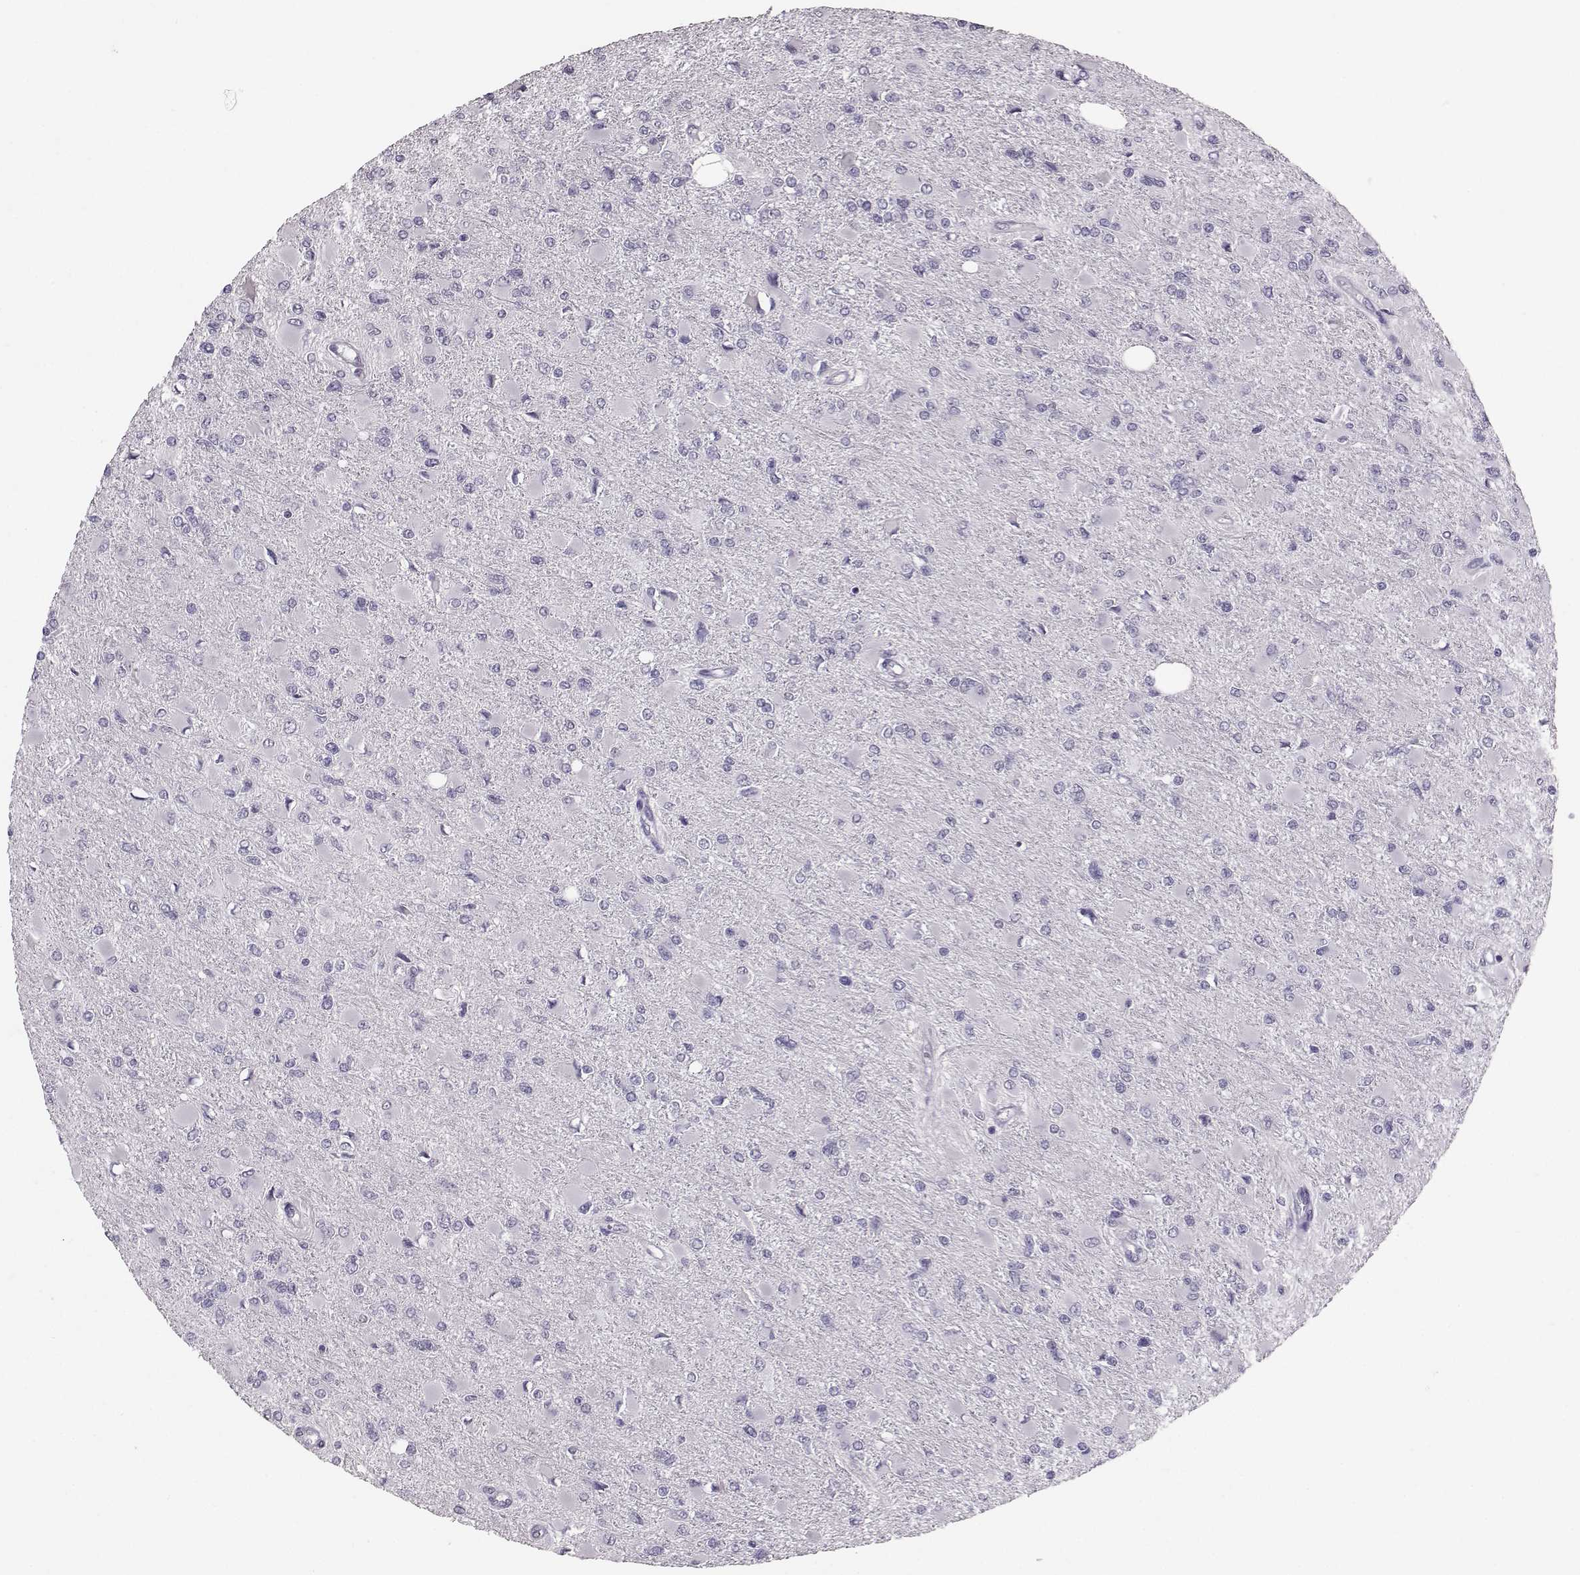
{"staining": {"intensity": "negative", "quantity": "none", "location": "none"}, "tissue": "glioma", "cell_type": "Tumor cells", "image_type": "cancer", "snomed": [{"axis": "morphology", "description": "Glioma, malignant, High grade"}, {"axis": "topography", "description": "Cerebral cortex"}], "caption": "IHC photomicrograph of neoplastic tissue: glioma stained with DAB shows no significant protein positivity in tumor cells.", "gene": "PKP2", "patient": {"sex": "female", "age": 36}}